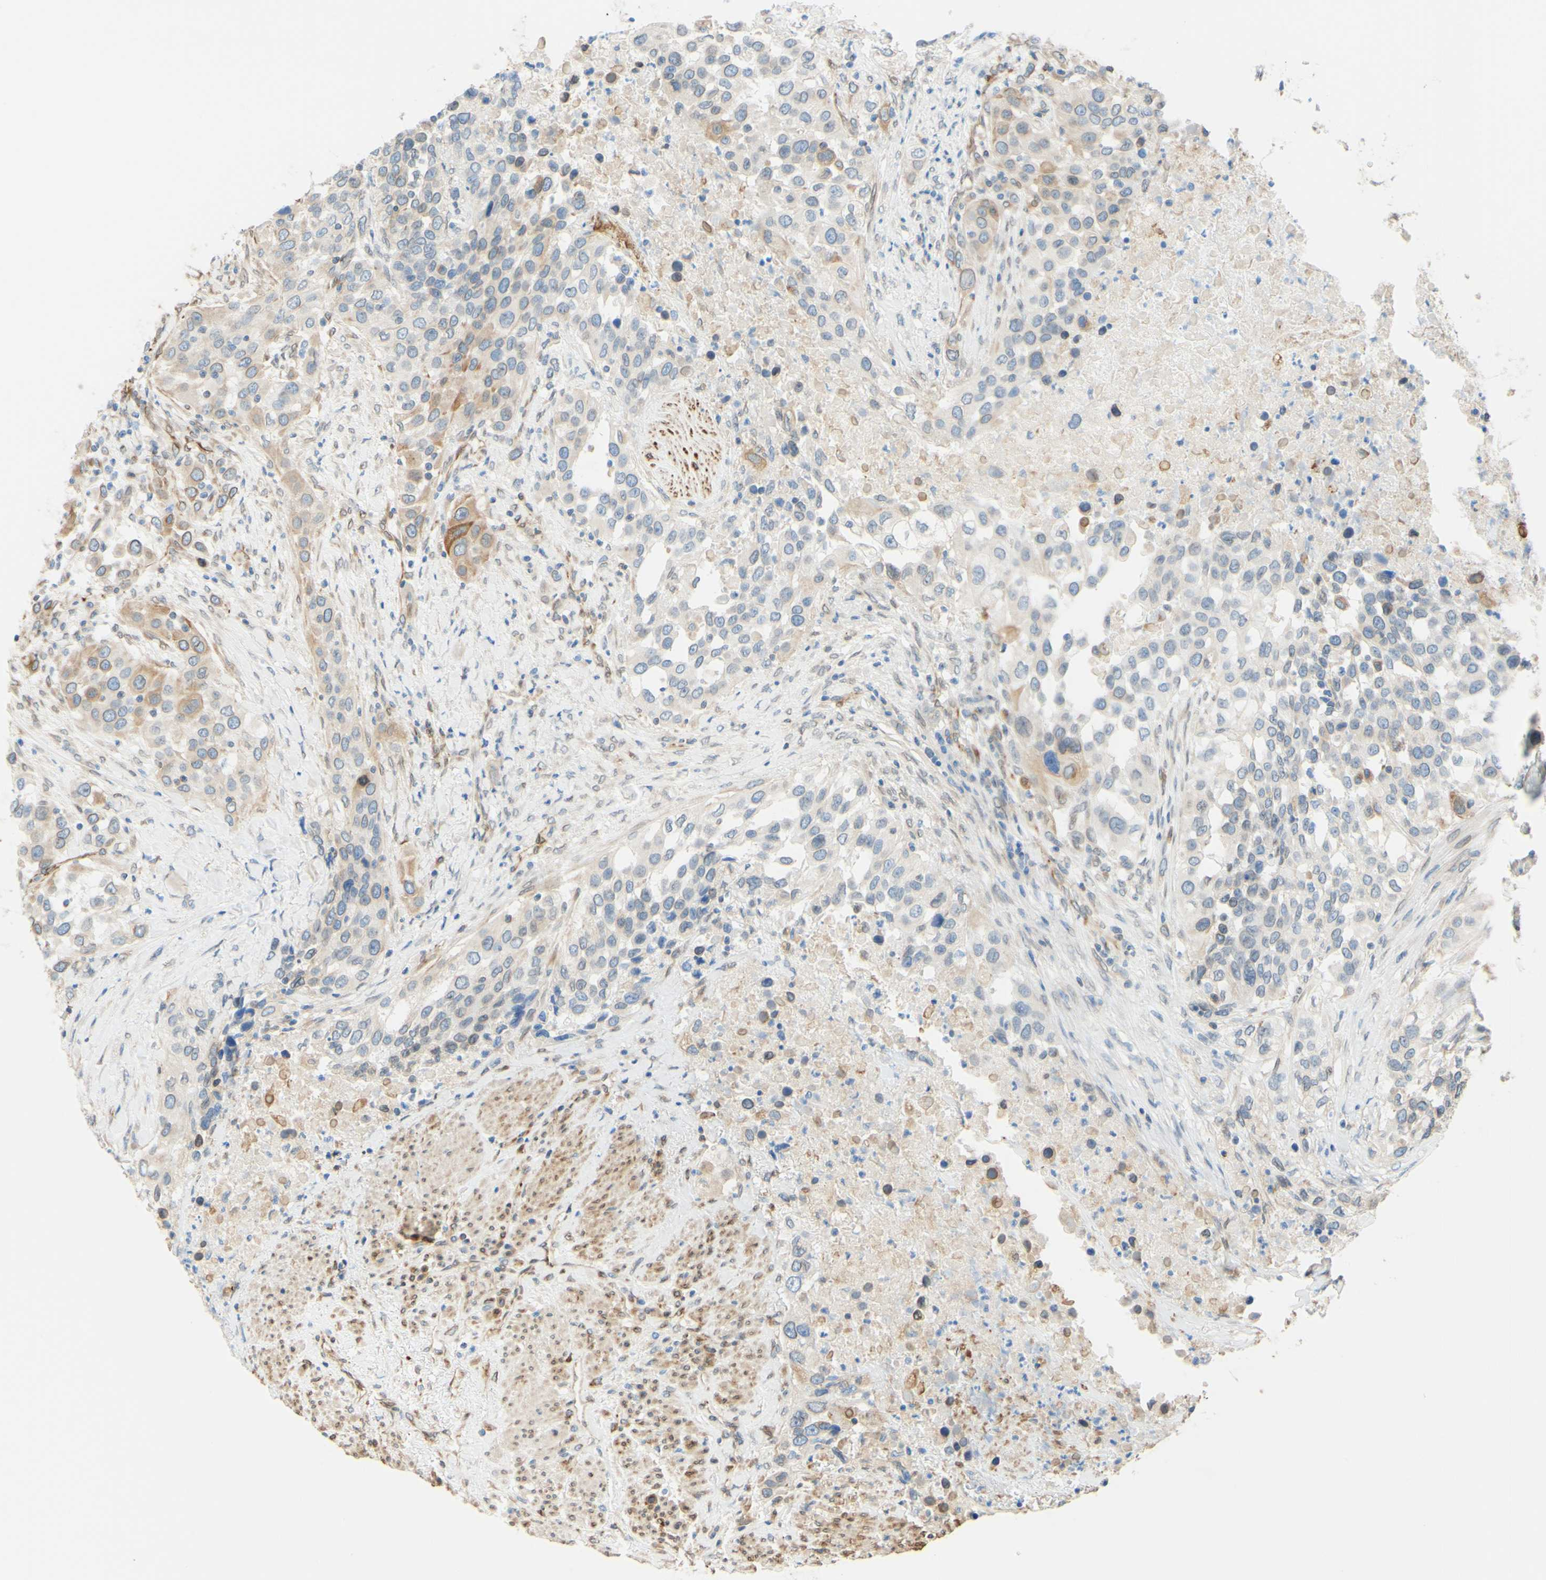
{"staining": {"intensity": "weak", "quantity": "<25%", "location": "cytoplasmic/membranous,nuclear"}, "tissue": "urothelial cancer", "cell_type": "Tumor cells", "image_type": "cancer", "snomed": [{"axis": "morphology", "description": "Urothelial carcinoma, High grade"}, {"axis": "topography", "description": "Urinary bladder"}], "caption": "Human urothelial carcinoma (high-grade) stained for a protein using immunohistochemistry (IHC) reveals no positivity in tumor cells.", "gene": "ENDOD1", "patient": {"sex": "female", "age": 80}}